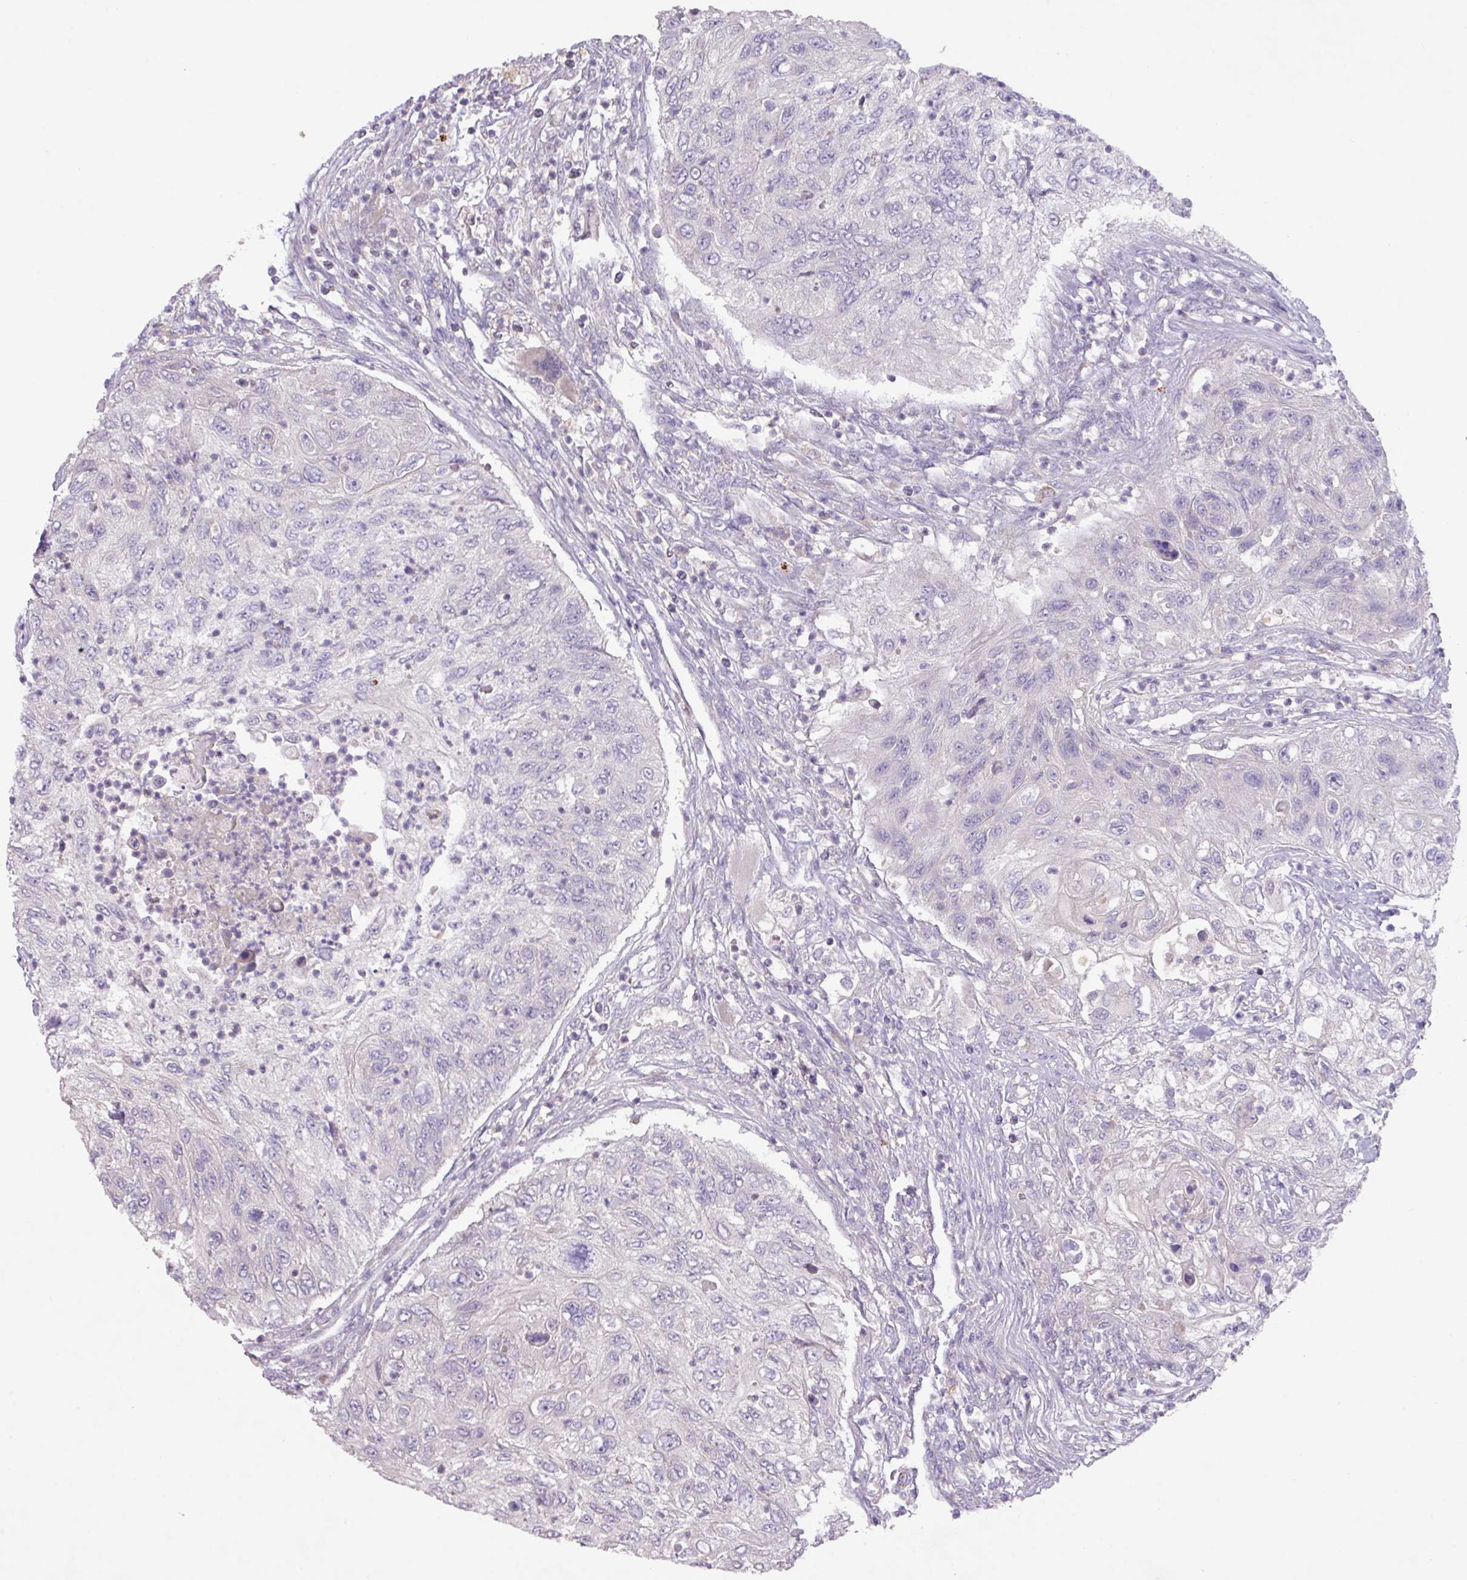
{"staining": {"intensity": "negative", "quantity": "none", "location": "none"}, "tissue": "urothelial cancer", "cell_type": "Tumor cells", "image_type": "cancer", "snomed": [{"axis": "morphology", "description": "Urothelial carcinoma, High grade"}, {"axis": "topography", "description": "Urinary bladder"}], "caption": "Tumor cells are negative for protein expression in human high-grade urothelial carcinoma. The staining was performed using DAB (3,3'-diaminobenzidine) to visualize the protein expression in brown, while the nuclei were stained in blue with hematoxylin (Magnification: 20x).", "gene": "PRADC1", "patient": {"sex": "female", "age": 60}}